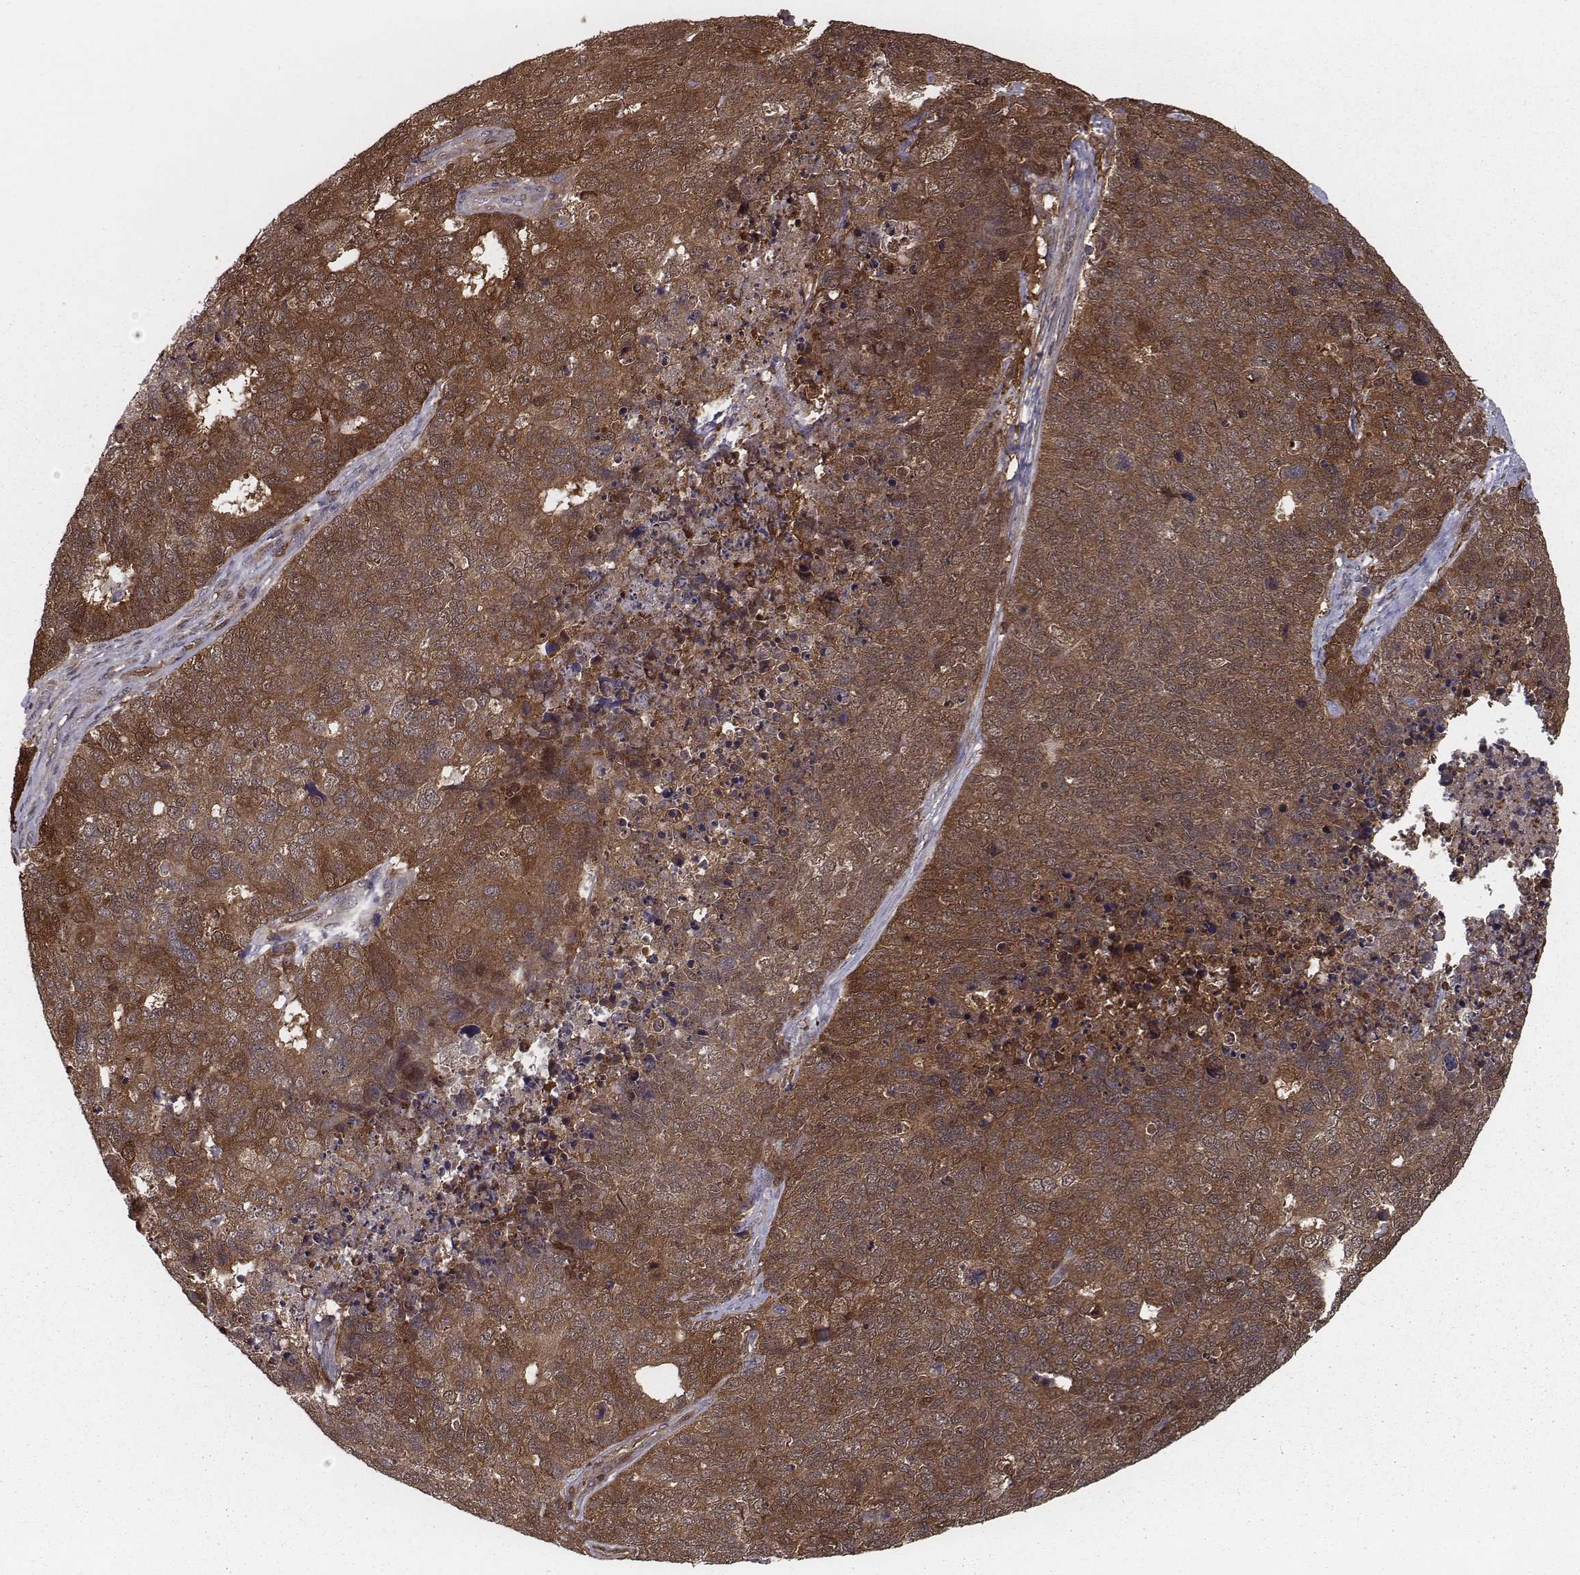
{"staining": {"intensity": "strong", "quantity": ">75%", "location": "cytoplasmic/membranous"}, "tissue": "cervical cancer", "cell_type": "Tumor cells", "image_type": "cancer", "snomed": [{"axis": "morphology", "description": "Squamous cell carcinoma, NOS"}, {"axis": "topography", "description": "Cervix"}], "caption": "Immunohistochemistry (IHC) histopathology image of human cervical cancer (squamous cell carcinoma) stained for a protein (brown), which shows high levels of strong cytoplasmic/membranous staining in about >75% of tumor cells.", "gene": "ISYNA1", "patient": {"sex": "female", "age": 63}}